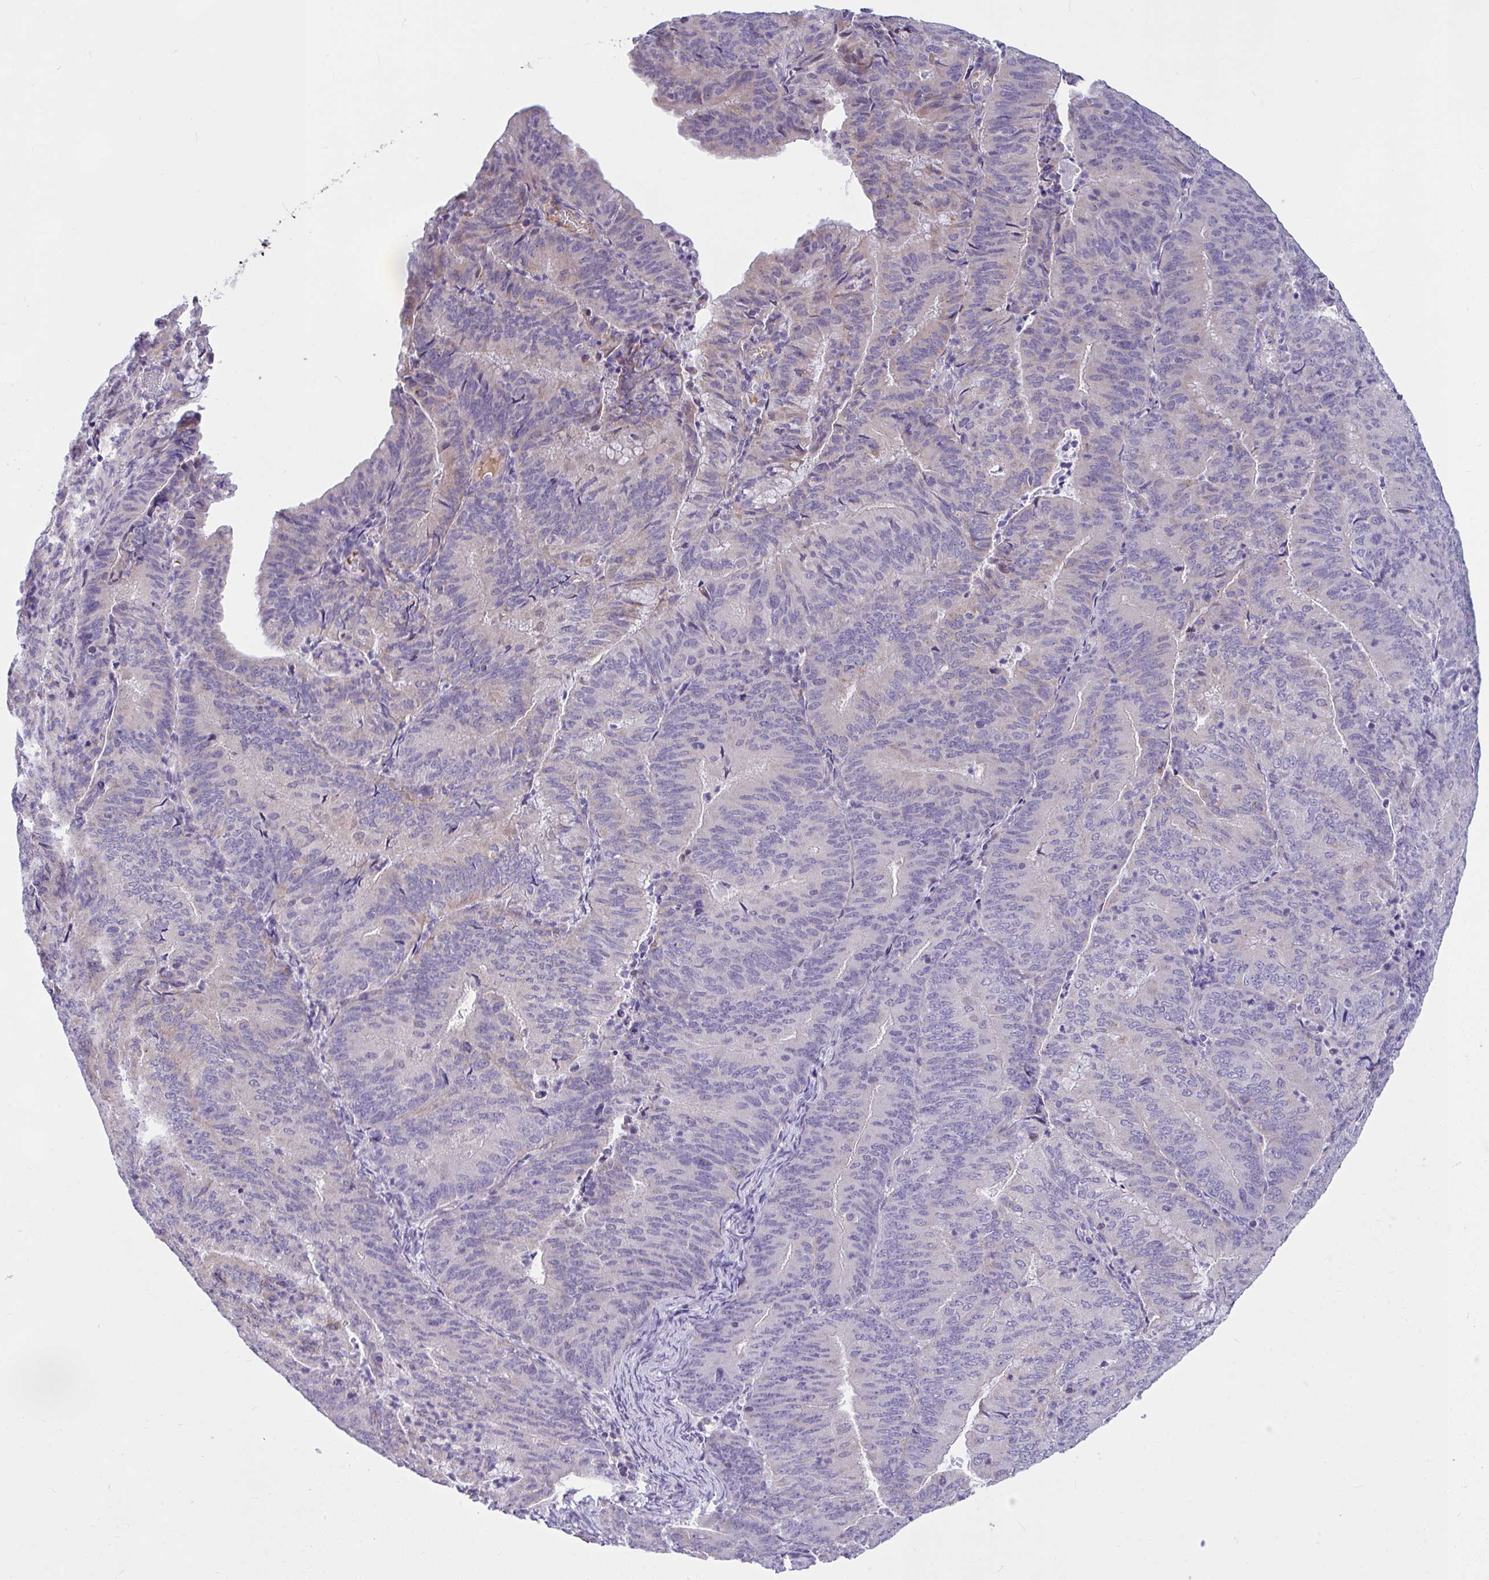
{"staining": {"intensity": "negative", "quantity": "none", "location": "none"}, "tissue": "endometrial cancer", "cell_type": "Tumor cells", "image_type": "cancer", "snomed": [{"axis": "morphology", "description": "Adenocarcinoma, NOS"}, {"axis": "topography", "description": "Endometrium"}], "caption": "IHC of endometrial cancer (adenocarcinoma) exhibits no expression in tumor cells. The staining is performed using DAB (3,3'-diaminobenzidine) brown chromogen with nuclei counter-stained in using hematoxylin.", "gene": "CEP63", "patient": {"sex": "female", "age": 57}}